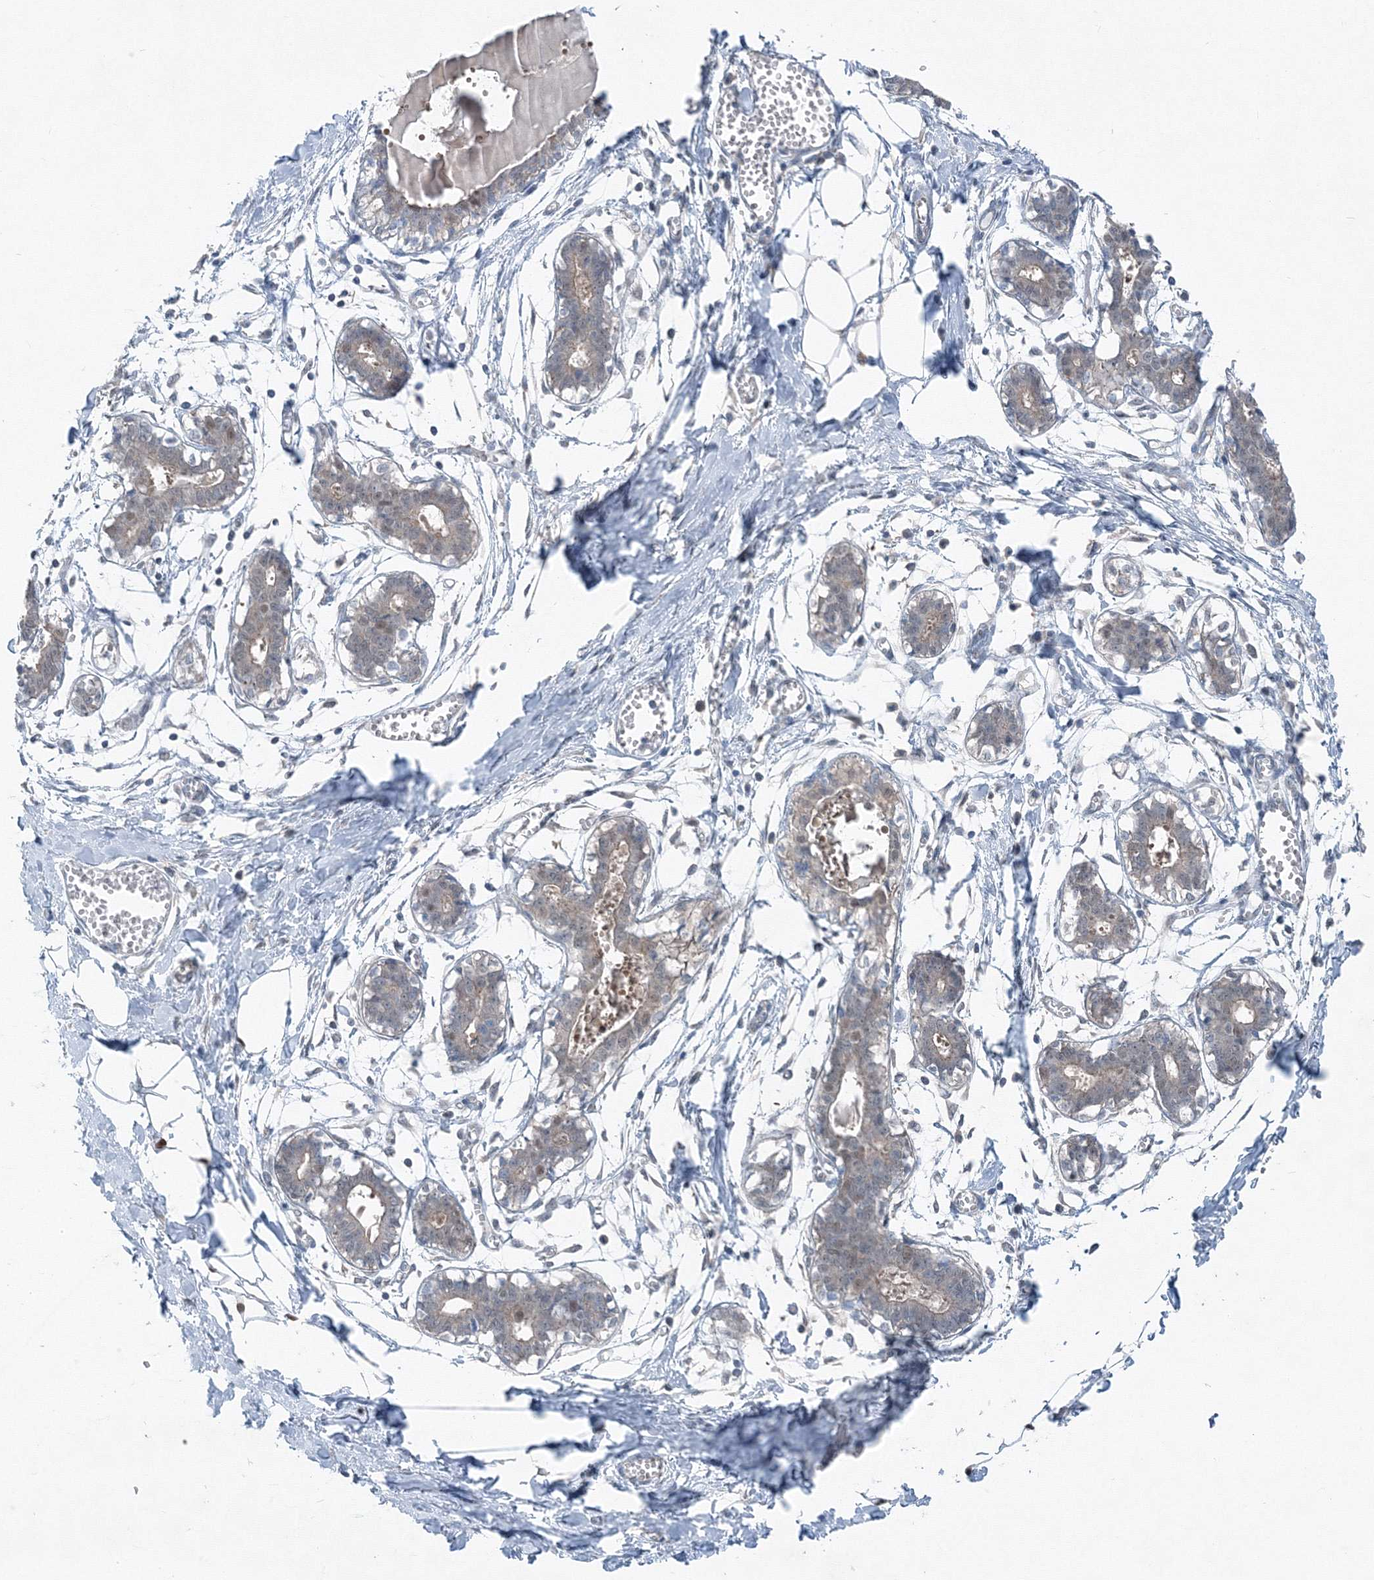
{"staining": {"intensity": "negative", "quantity": "none", "location": "none"}, "tissue": "breast", "cell_type": "Adipocytes", "image_type": "normal", "snomed": [{"axis": "morphology", "description": "Normal tissue, NOS"}, {"axis": "topography", "description": "Breast"}], "caption": "DAB immunohistochemical staining of normal human breast displays no significant staining in adipocytes.", "gene": "TPRKB", "patient": {"sex": "female", "age": 27}}